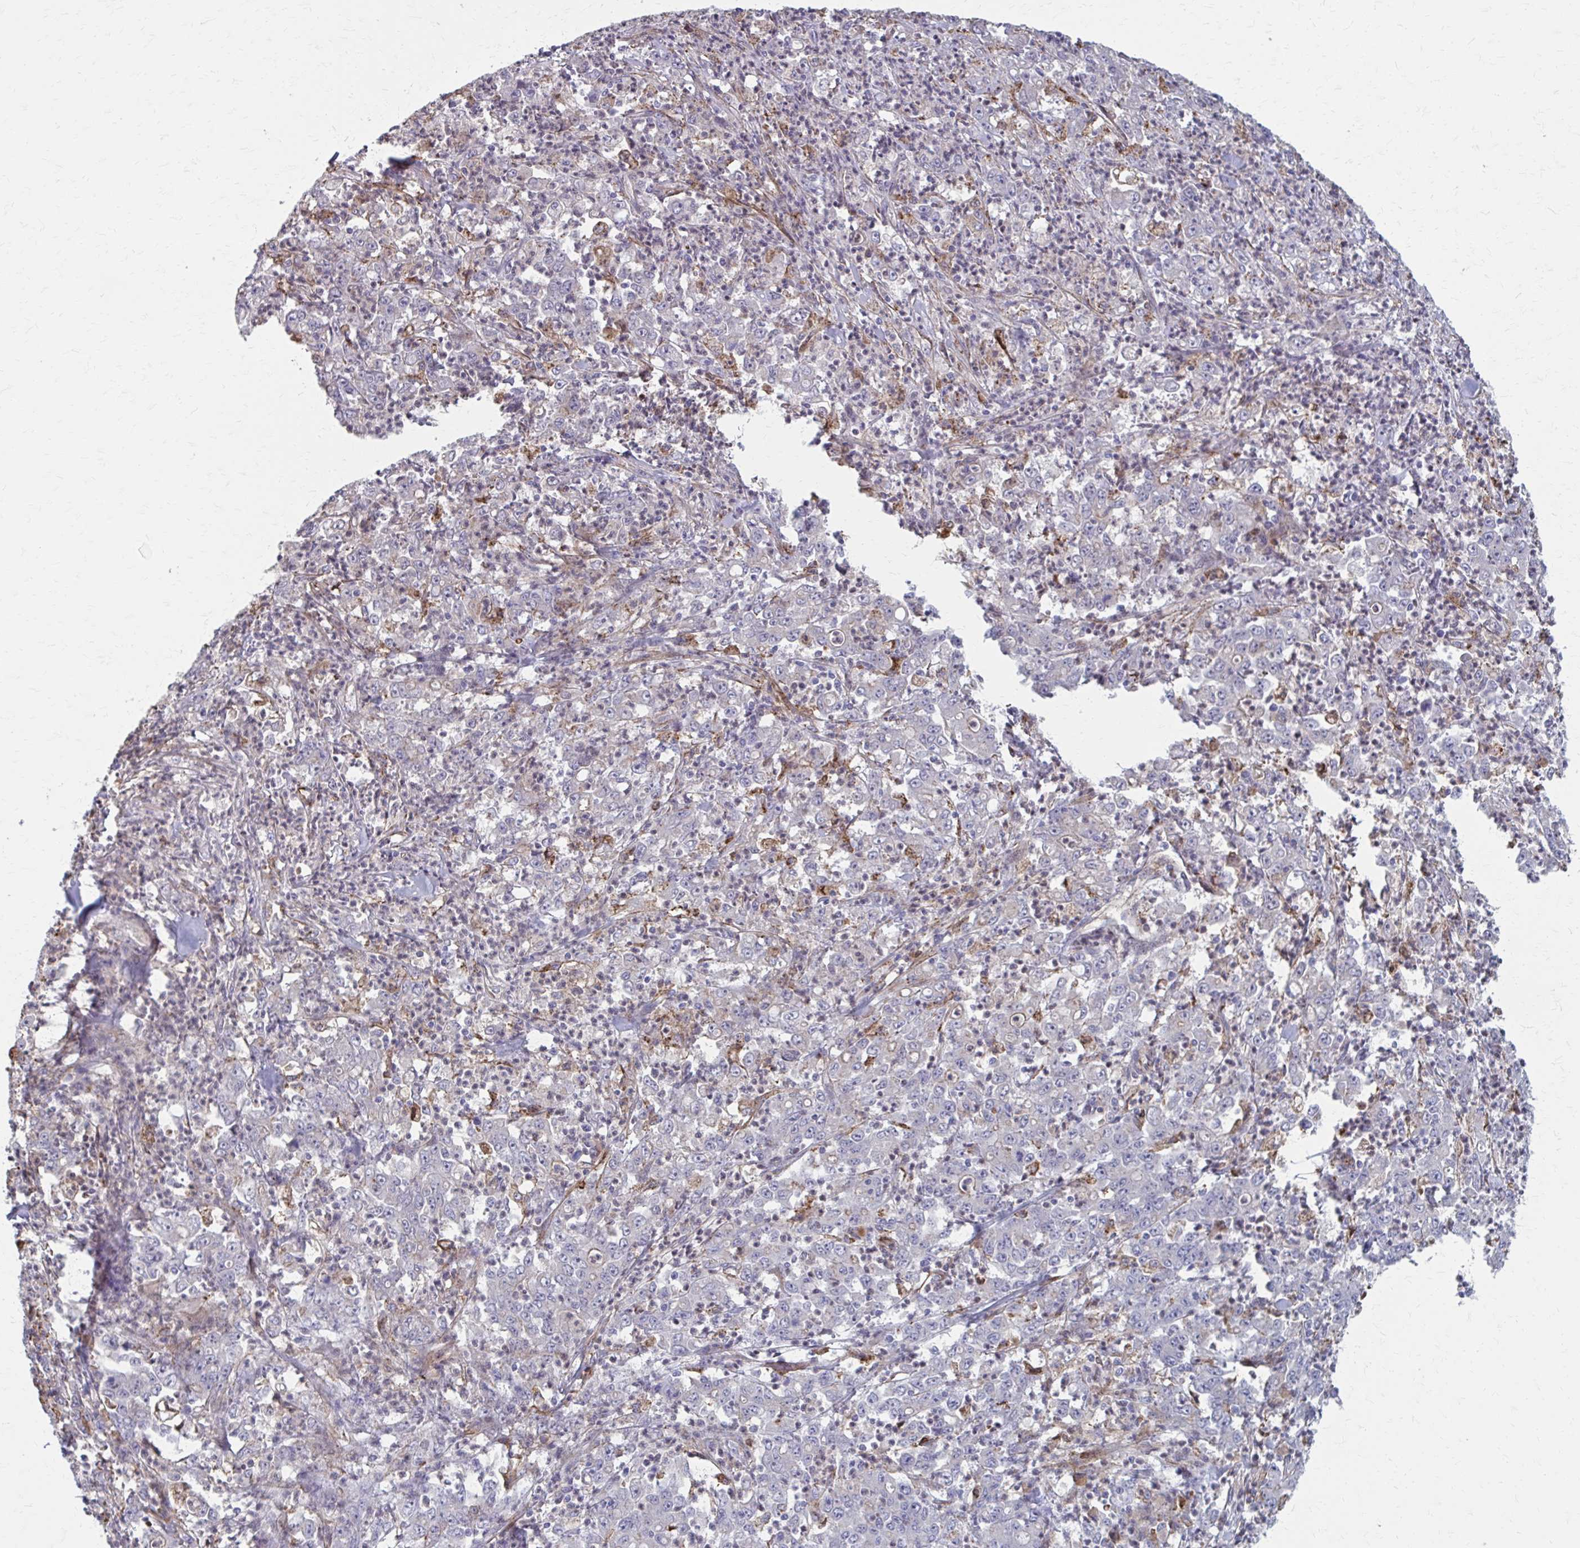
{"staining": {"intensity": "negative", "quantity": "none", "location": "none"}, "tissue": "stomach cancer", "cell_type": "Tumor cells", "image_type": "cancer", "snomed": [{"axis": "morphology", "description": "Adenocarcinoma, NOS"}, {"axis": "topography", "description": "Stomach, lower"}], "caption": "DAB immunohistochemical staining of human stomach cancer reveals no significant expression in tumor cells. (DAB immunohistochemistry (IHC) visualized using brightfield microscopy, high magnification).", "gene": "MMP14", "patient": {"sex": "female", "age": 71}}